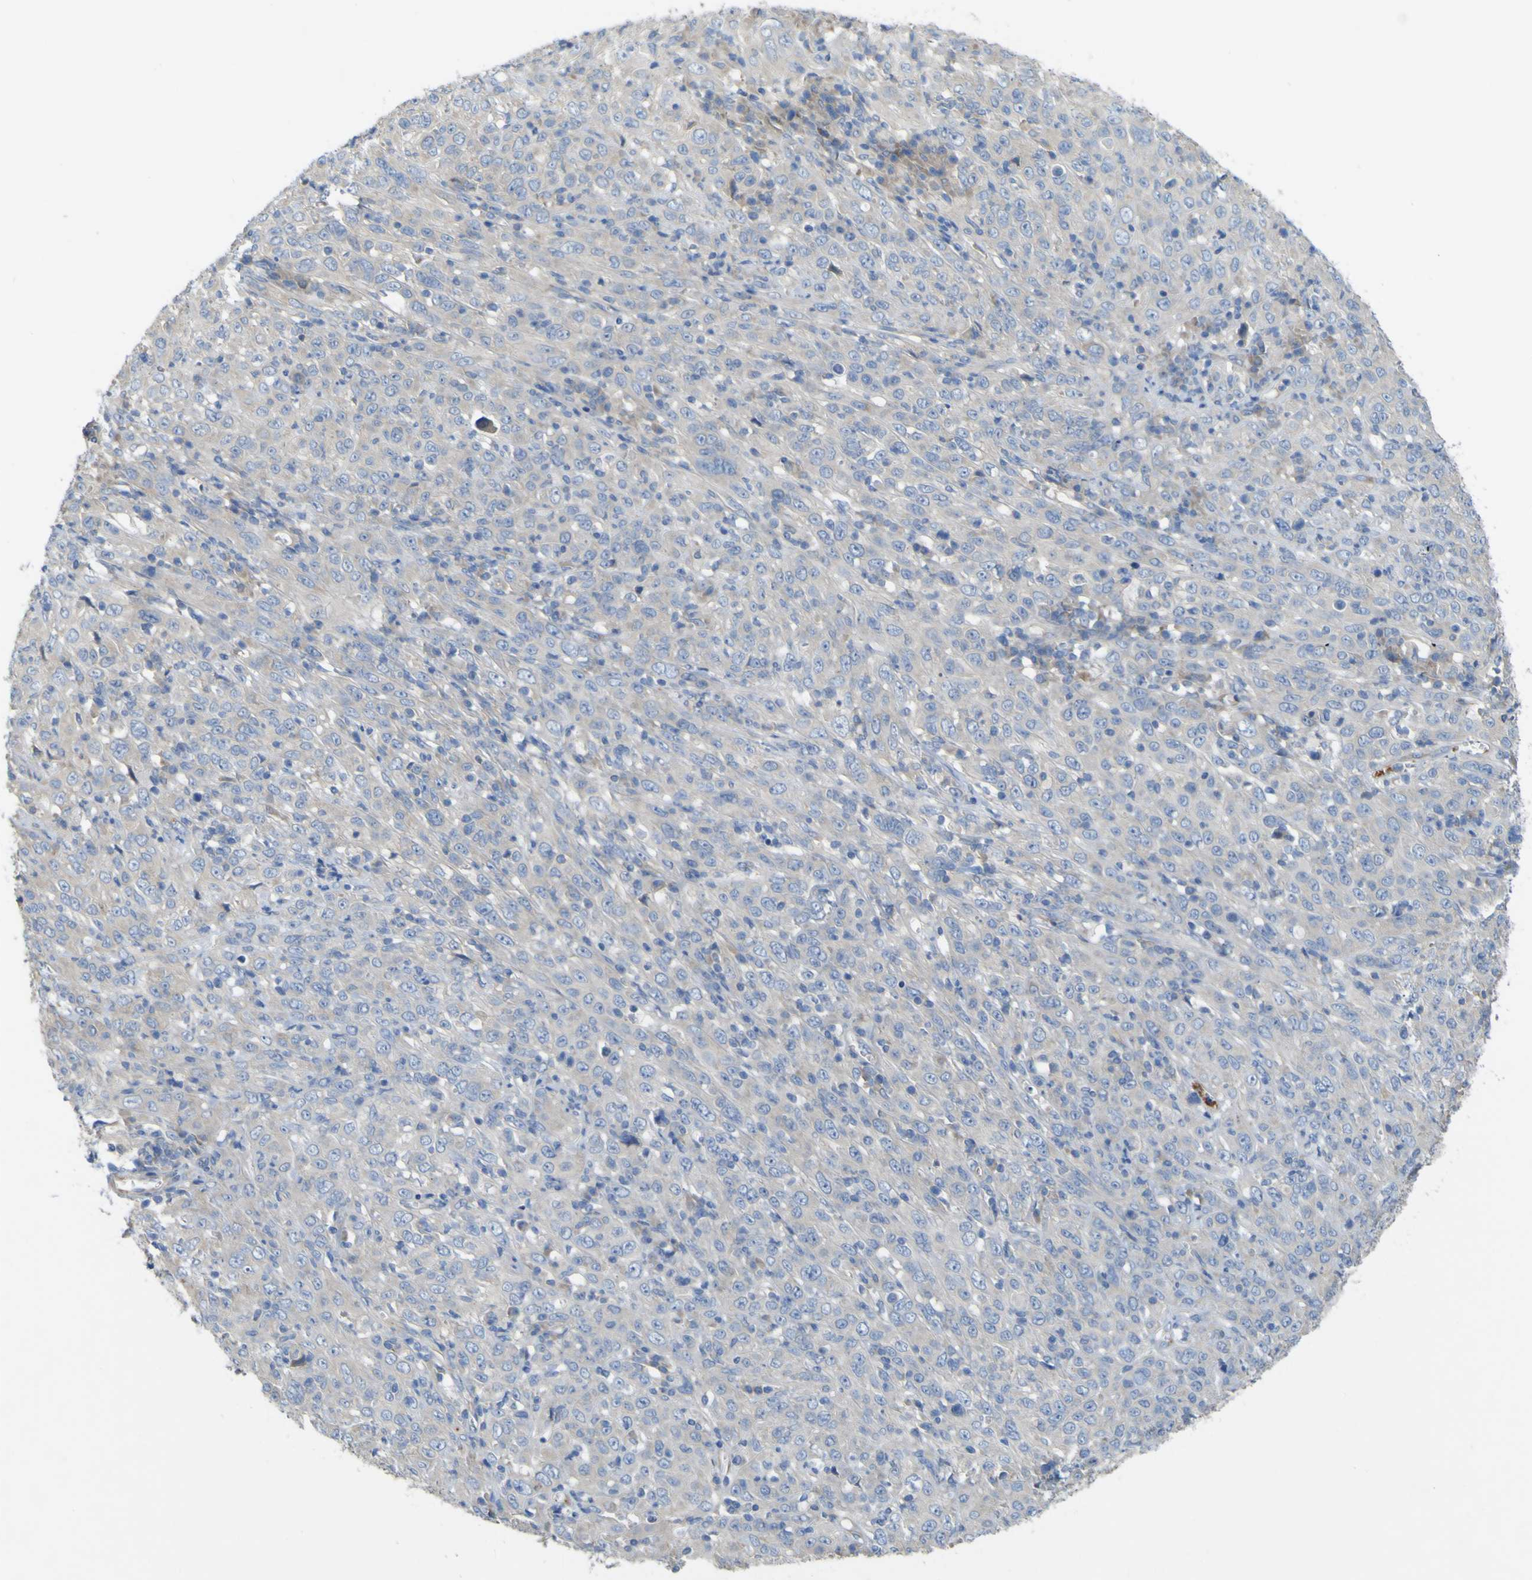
{"staining": {"intensity": "negative", "quantity": "none", "location": "none"}, "tissue": "cervical cancer", "cell_type": "Tumor cells", "image_type": "cancer", "snomed": [{"axis": "morphology", "description": "Squamous cell carcinoma, NOS"}, {"axis": "topography", "description": "Cervix"}], "caption": "The image displays no significant staining in tumor cells of cervical squamous cell carcinoma.", "gene": "MYEOV", "patient": {"sex": "female", "age": 46}}